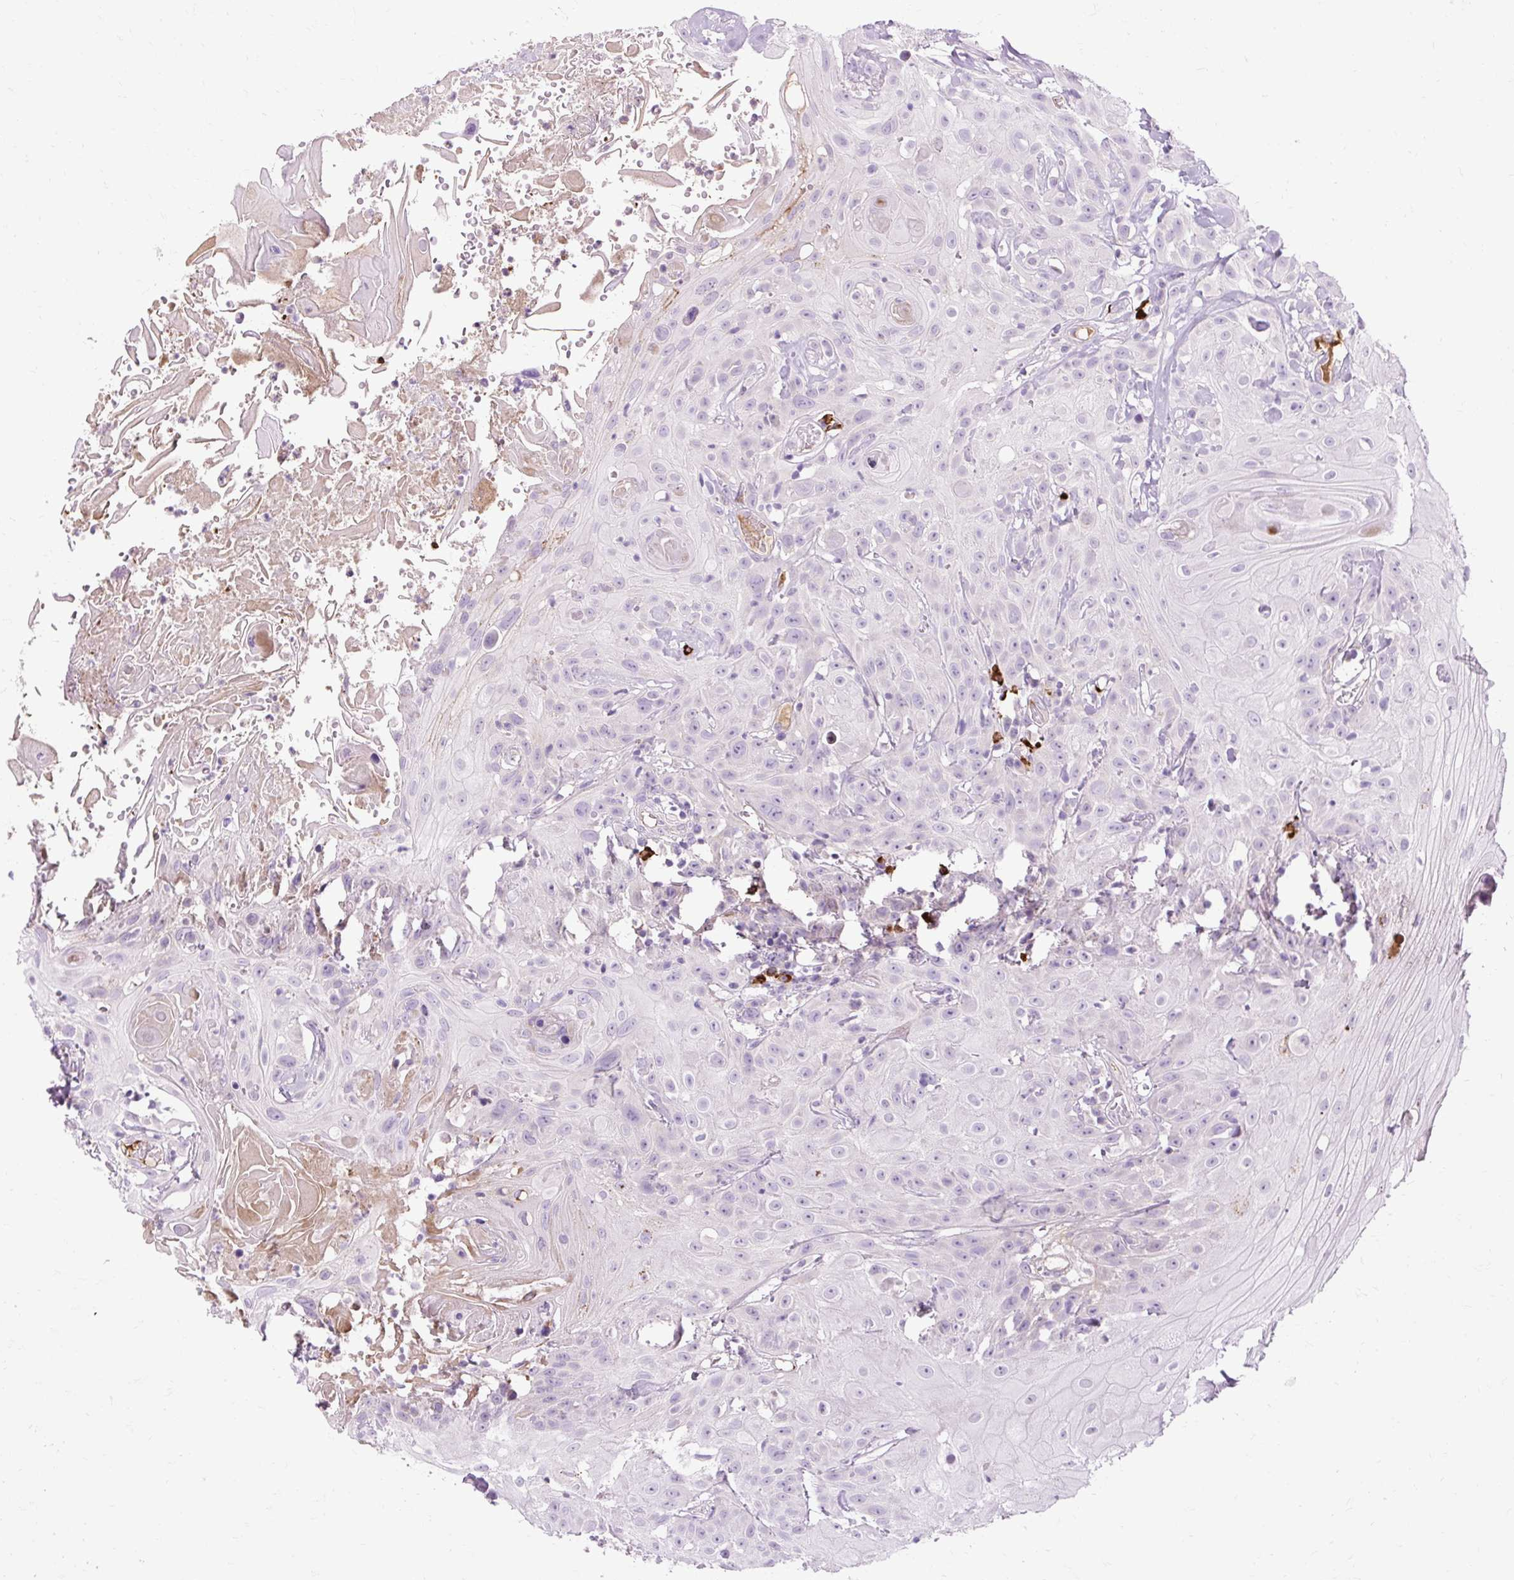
{"staining": {"intensity": "negative", "quantity": "none", "location": "none"}, "tissue": "head and neck cancer", "cell_type": "Tumor cells", "image_type": "cancer", "snomed": [{"axis": "morphology", "description": "Squamous cell carcinoma, NOS"}, {"axis": "topography", "description": "Skin"}, {"axis": "topography", "description": "Head-Neck"}], "caption": "Protein analysis of squamous cell carcinoma (head and neck) displays no significant expression in tumor cells.", "gene": "ARRDC2", "patient": {"sex": "male", "age": 80}}